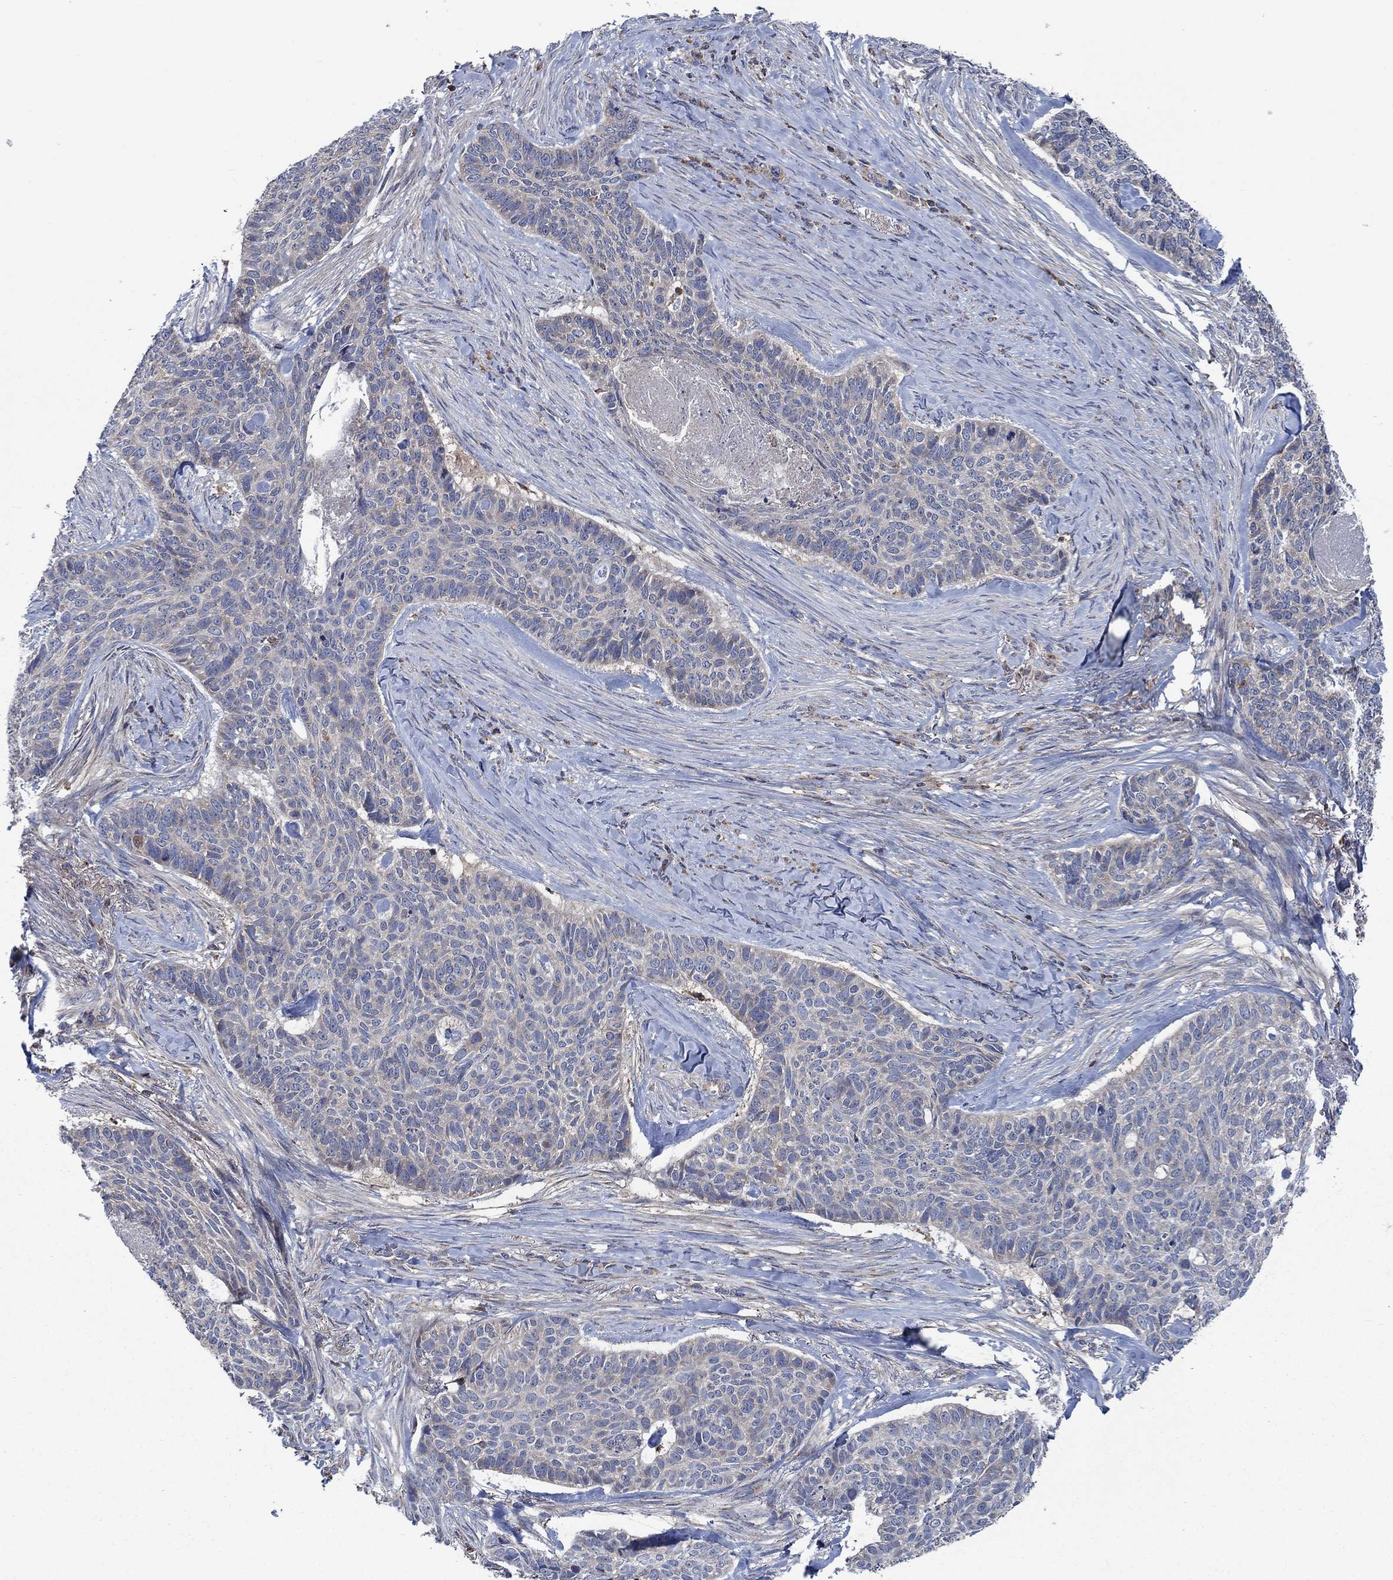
{"staining": {"intensity": "weak", "quantity": "<25%", "location": "cytoplasmic/membranous"}, "tissue": "skin cancer", "cell_type": "Tumor cells", "image_type": "cancer", "snomed": [{"axis": "morphology", "description": "Basal cell carcinoma"}, {"axis": "topography", "description": "Skin"}], "caption": "The micrograph exhibits no staining of tumor cells in skin basal cell carcinoma.", "gene": "STXBP6", "patient": {"sex": "female", "age": 69}}